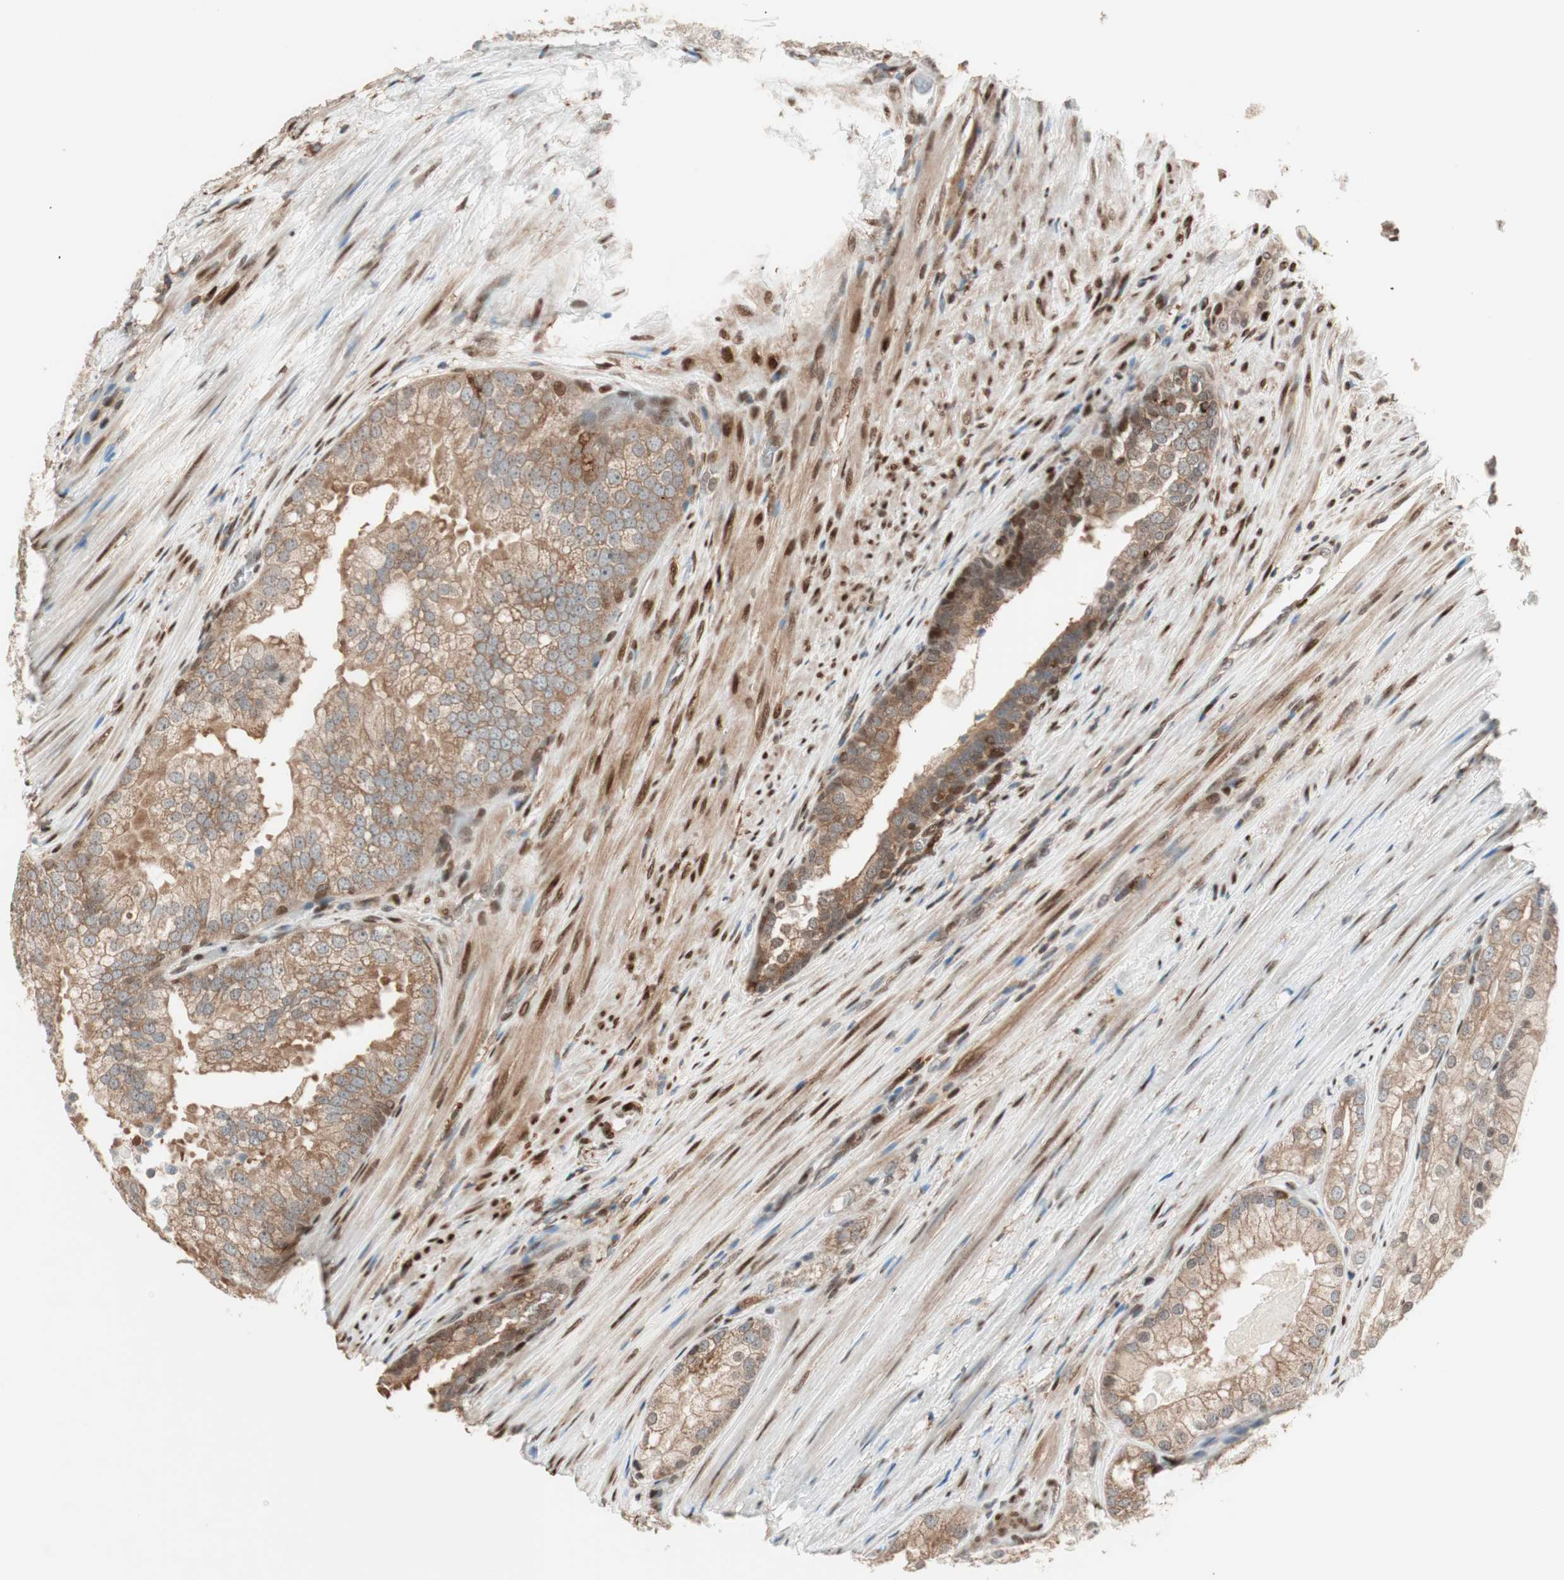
{"staining": {"intensity": "moderate", "quantity": ">75%", "location": "cytoplasmic/membranous,nuclear"}, "tissue": "prostate cancer", "cell_type": "Tumor cells", "image_type": "cancer", "snomed": [{"axis": "morphology", "description": "Adenocarcinoma, Low grade"}, {"axis": "topography", "description": "Prostate"}], "caption": "This photomicrograph reveals immunohistochemistry staining of adenocarcinoma (low-grade) (prostate), with medium moderate cytoplasmic/membranous and nuclear staining in approximately >75% of tumor cells.", "gene": "BIN1", "patient": {"sex": "male", "age": 69}}